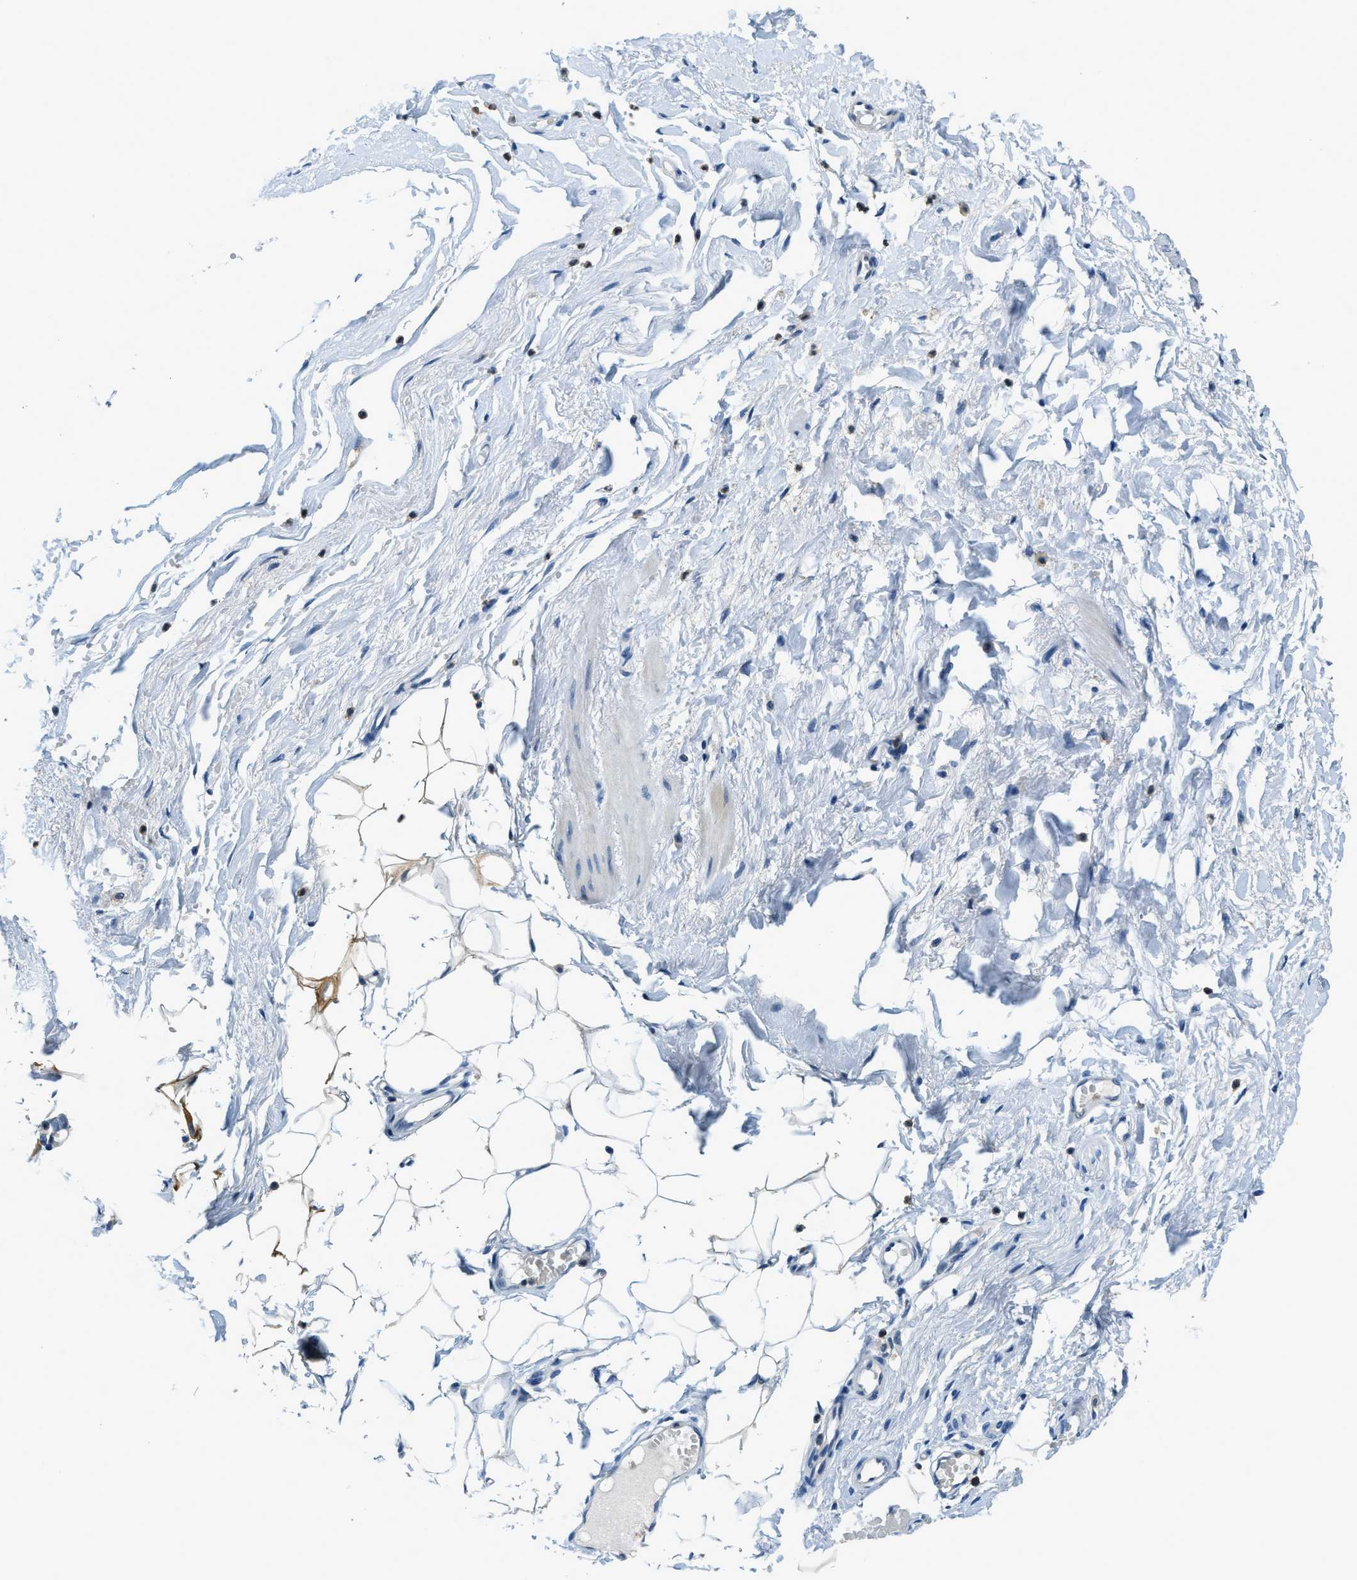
{"staining": {"intensity": "weak", "quantity": "<25%", "location": "cytoplasmic/membranous"}, "tissue": "adipose tissue", "cell_type": "Adipocytes", "image_type": "normal", "snomed": [{"axis": "morphology", "description": "Normal tissue, NOS"}, {"axis": "topography", "description": "Soft tissue"}], "caption": "A histopathology image of adipose tissue stained for a protein displays no brown staining in adipocytes. (DAB immunohistochemistry (IHC), high magnification).", "gene": "MYO1G", "patient": {"sex": "male", "age": 72}}